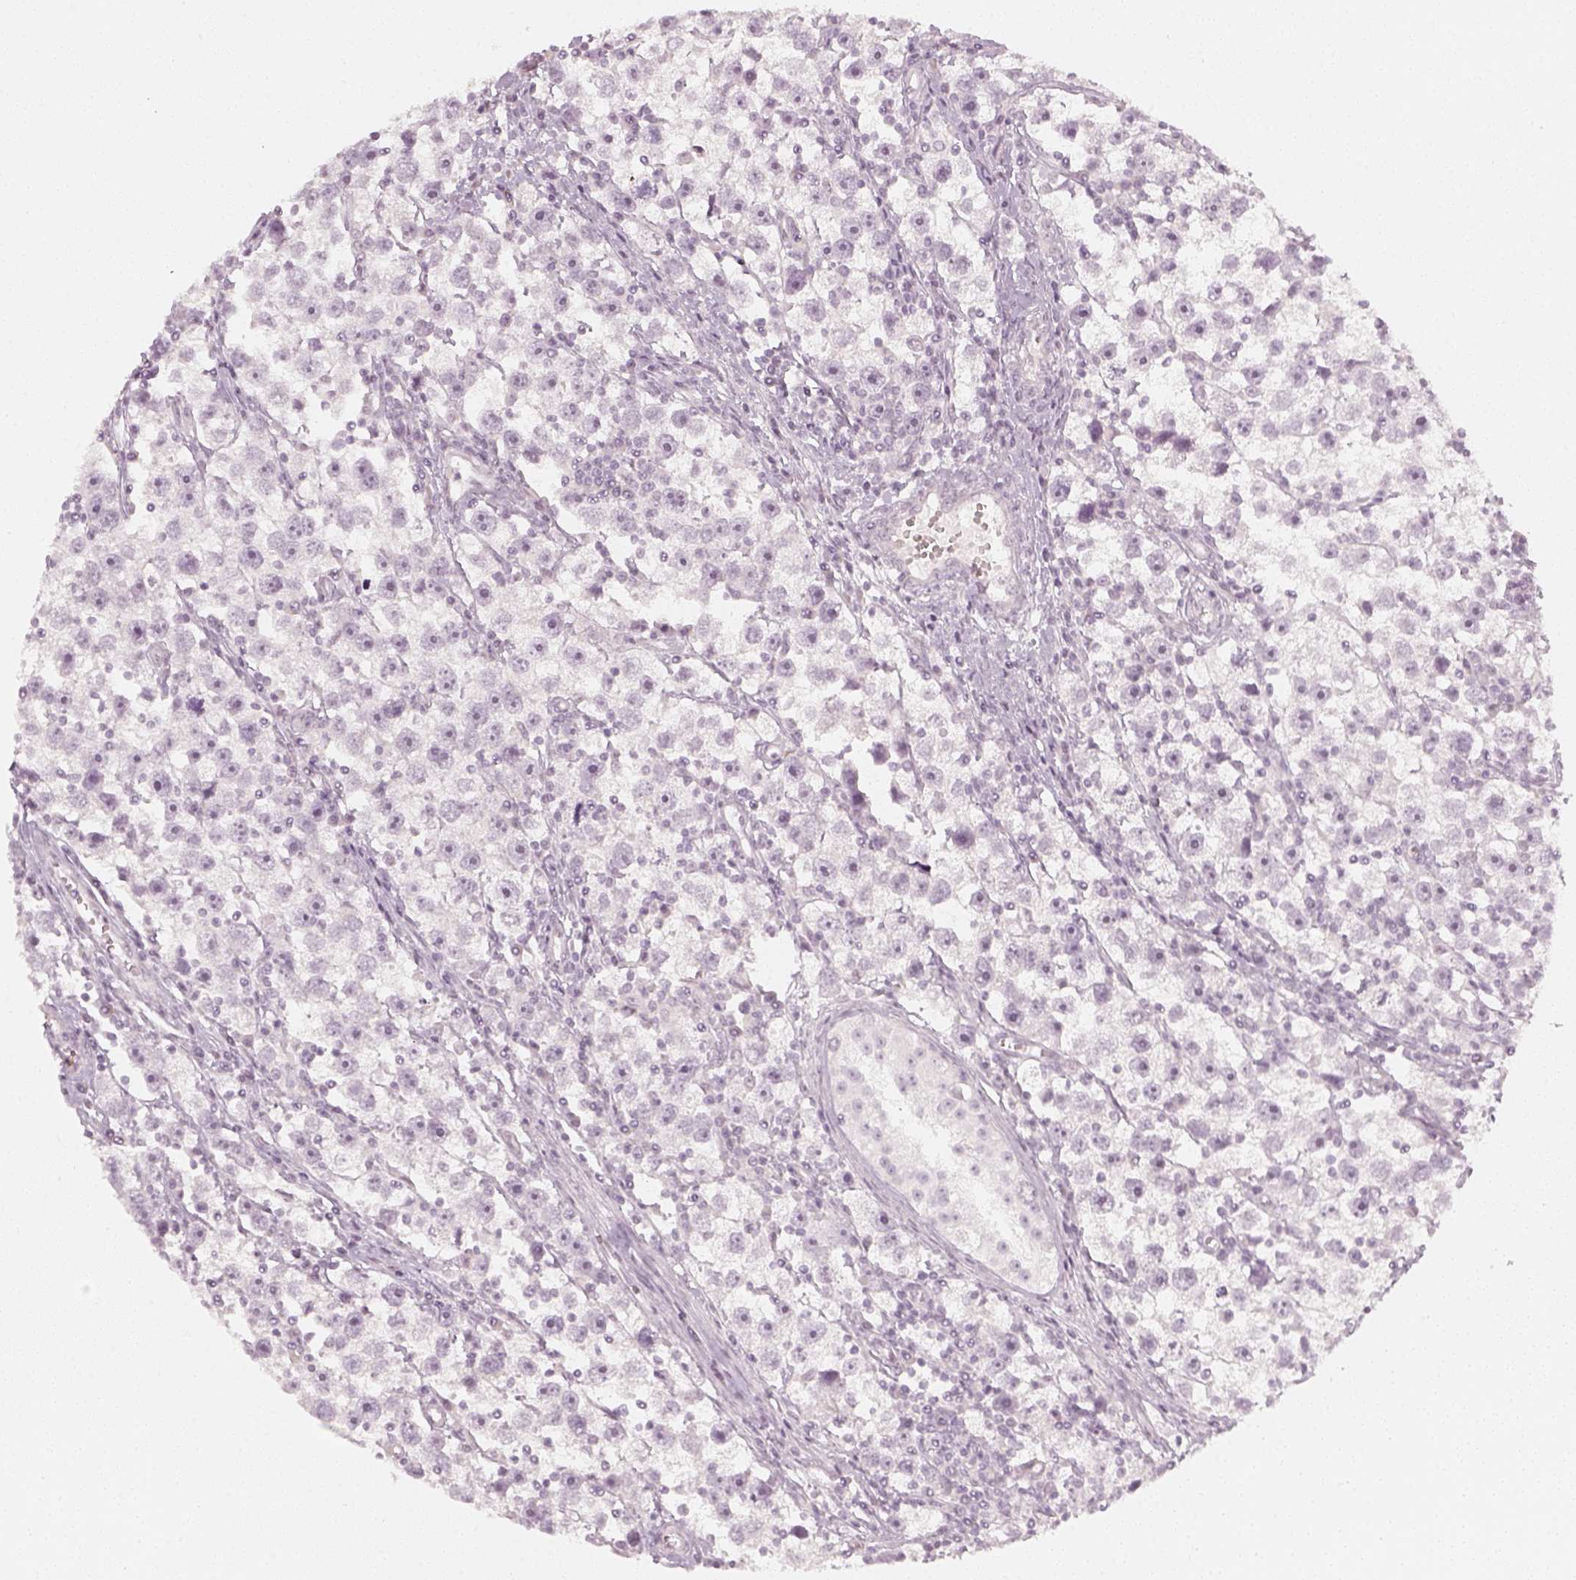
{"staining": {"intensity": "negative", "quantity": "none", "location": "none"}, "tissue": "testis cancer", "cell_type": "Tumor cells", "image_type": "cancer", "snomed": [{"axis": "morphology", "description": "Seminoma, NOS"}, {"axis": "topography", "description": "Testis"}], "caption": "This image is of seminoma (testis) stained with immunohistochemistry to label a protein in brown with the nuclei are counter-stained blue. There is no staining in tumor cells. The staining was performed using DAB to visualize the protein expression in brown, while the nuclei were stained in blue with hematoxylin (Magnification: 20x).", "gene": "KRTAP2-1", "patient": {"sex": "male", "age": 30}}